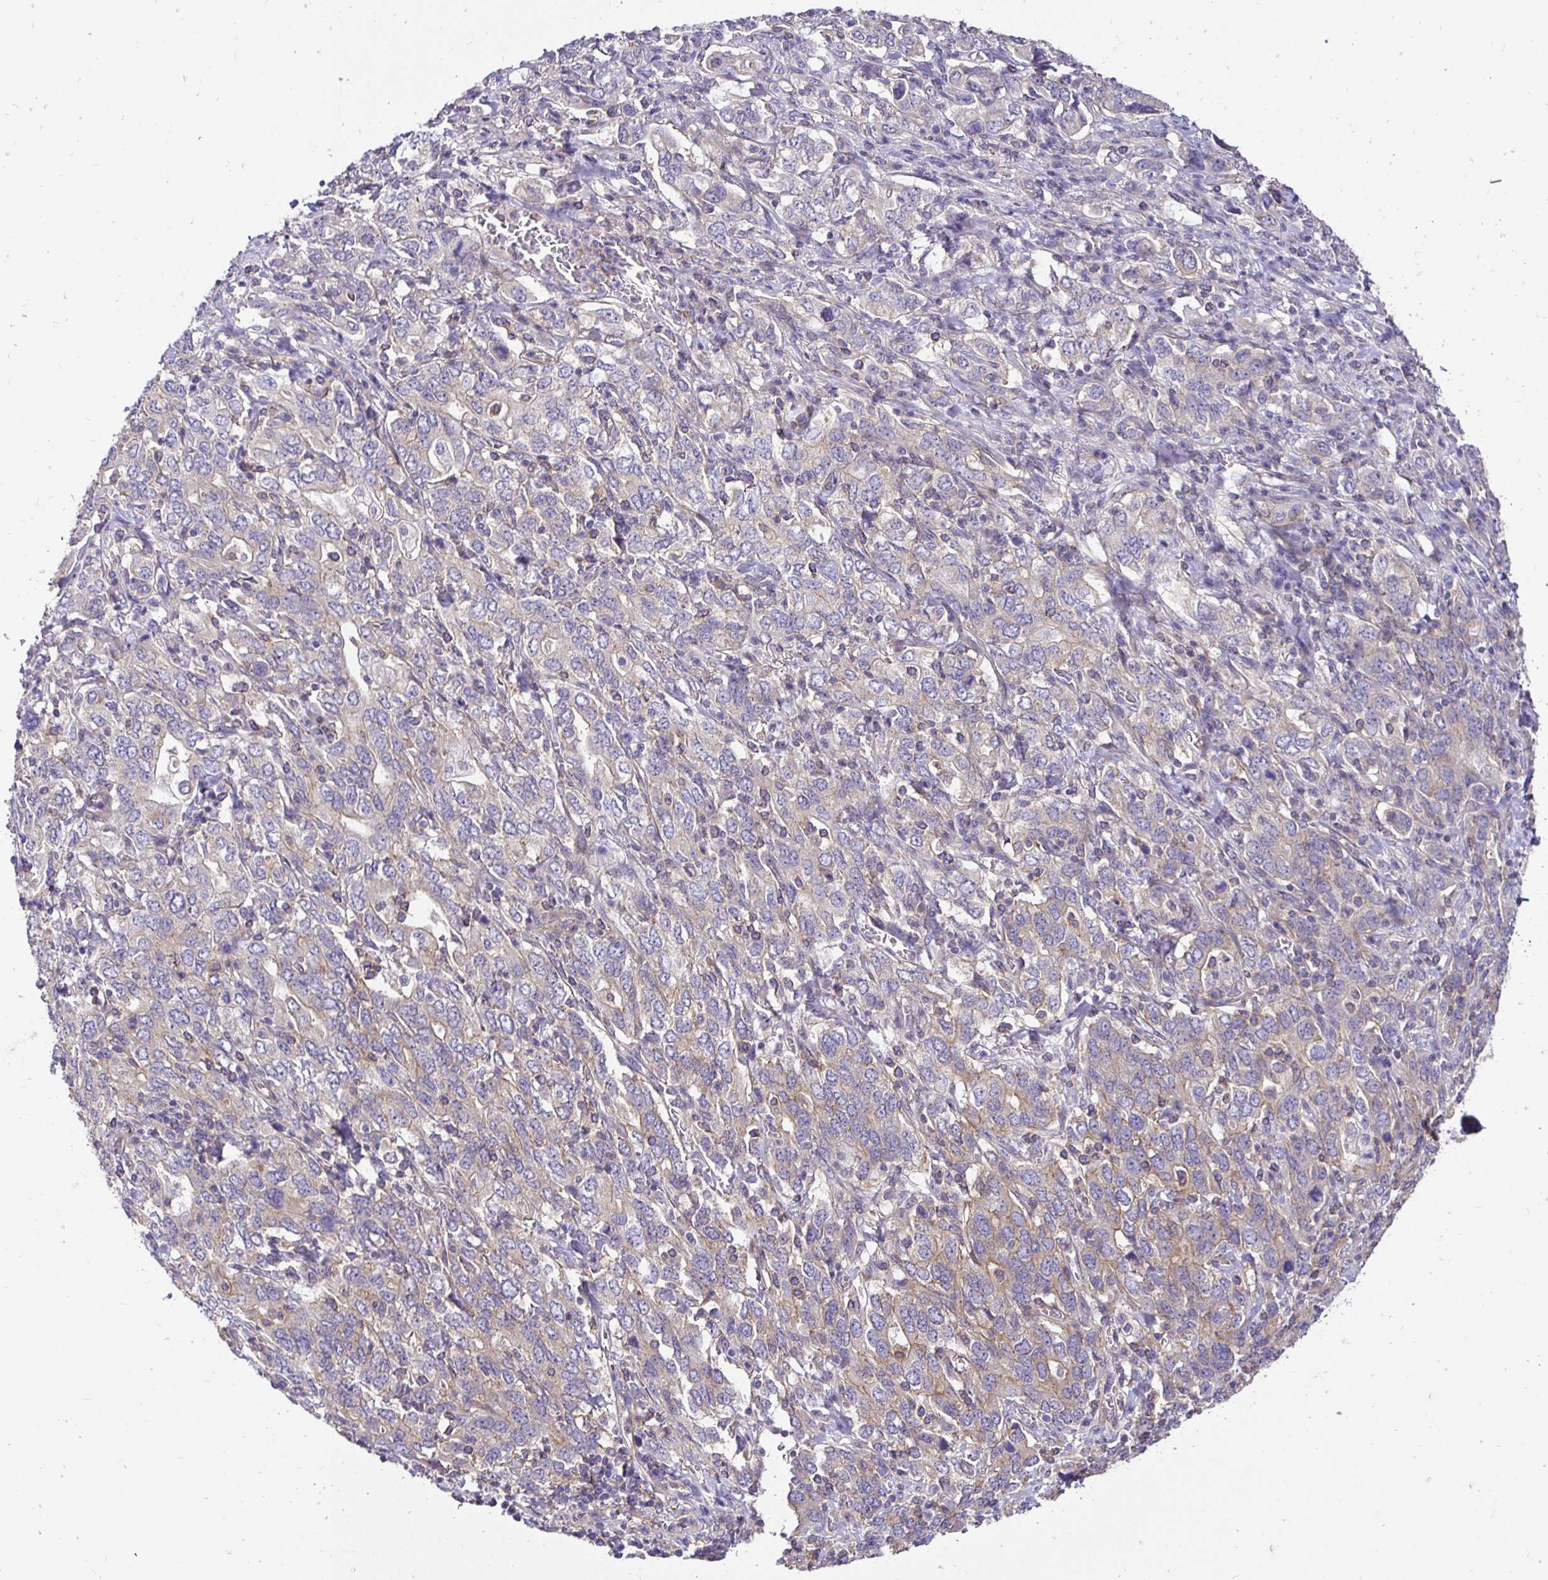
{"staining": {"intensity": "negative", "quantity": "none", "location": "none"}, "tissue": "stomach cancer", "cell_type": "Tumor cells", "image_type": "cancer", "snomed": [{"axis": "morphology", "description": "Adenocarcinoma, NOS"}, {"axis": "topography", "description": "Stomach, upper"}, {"axis": "topography", "description": "Stomach"}], "caption": "Tumor cells are negative for brown protein staining in stomach cancer.", "gene": "SLC9A1", "patient": {"sex": "male", "age": 62}}